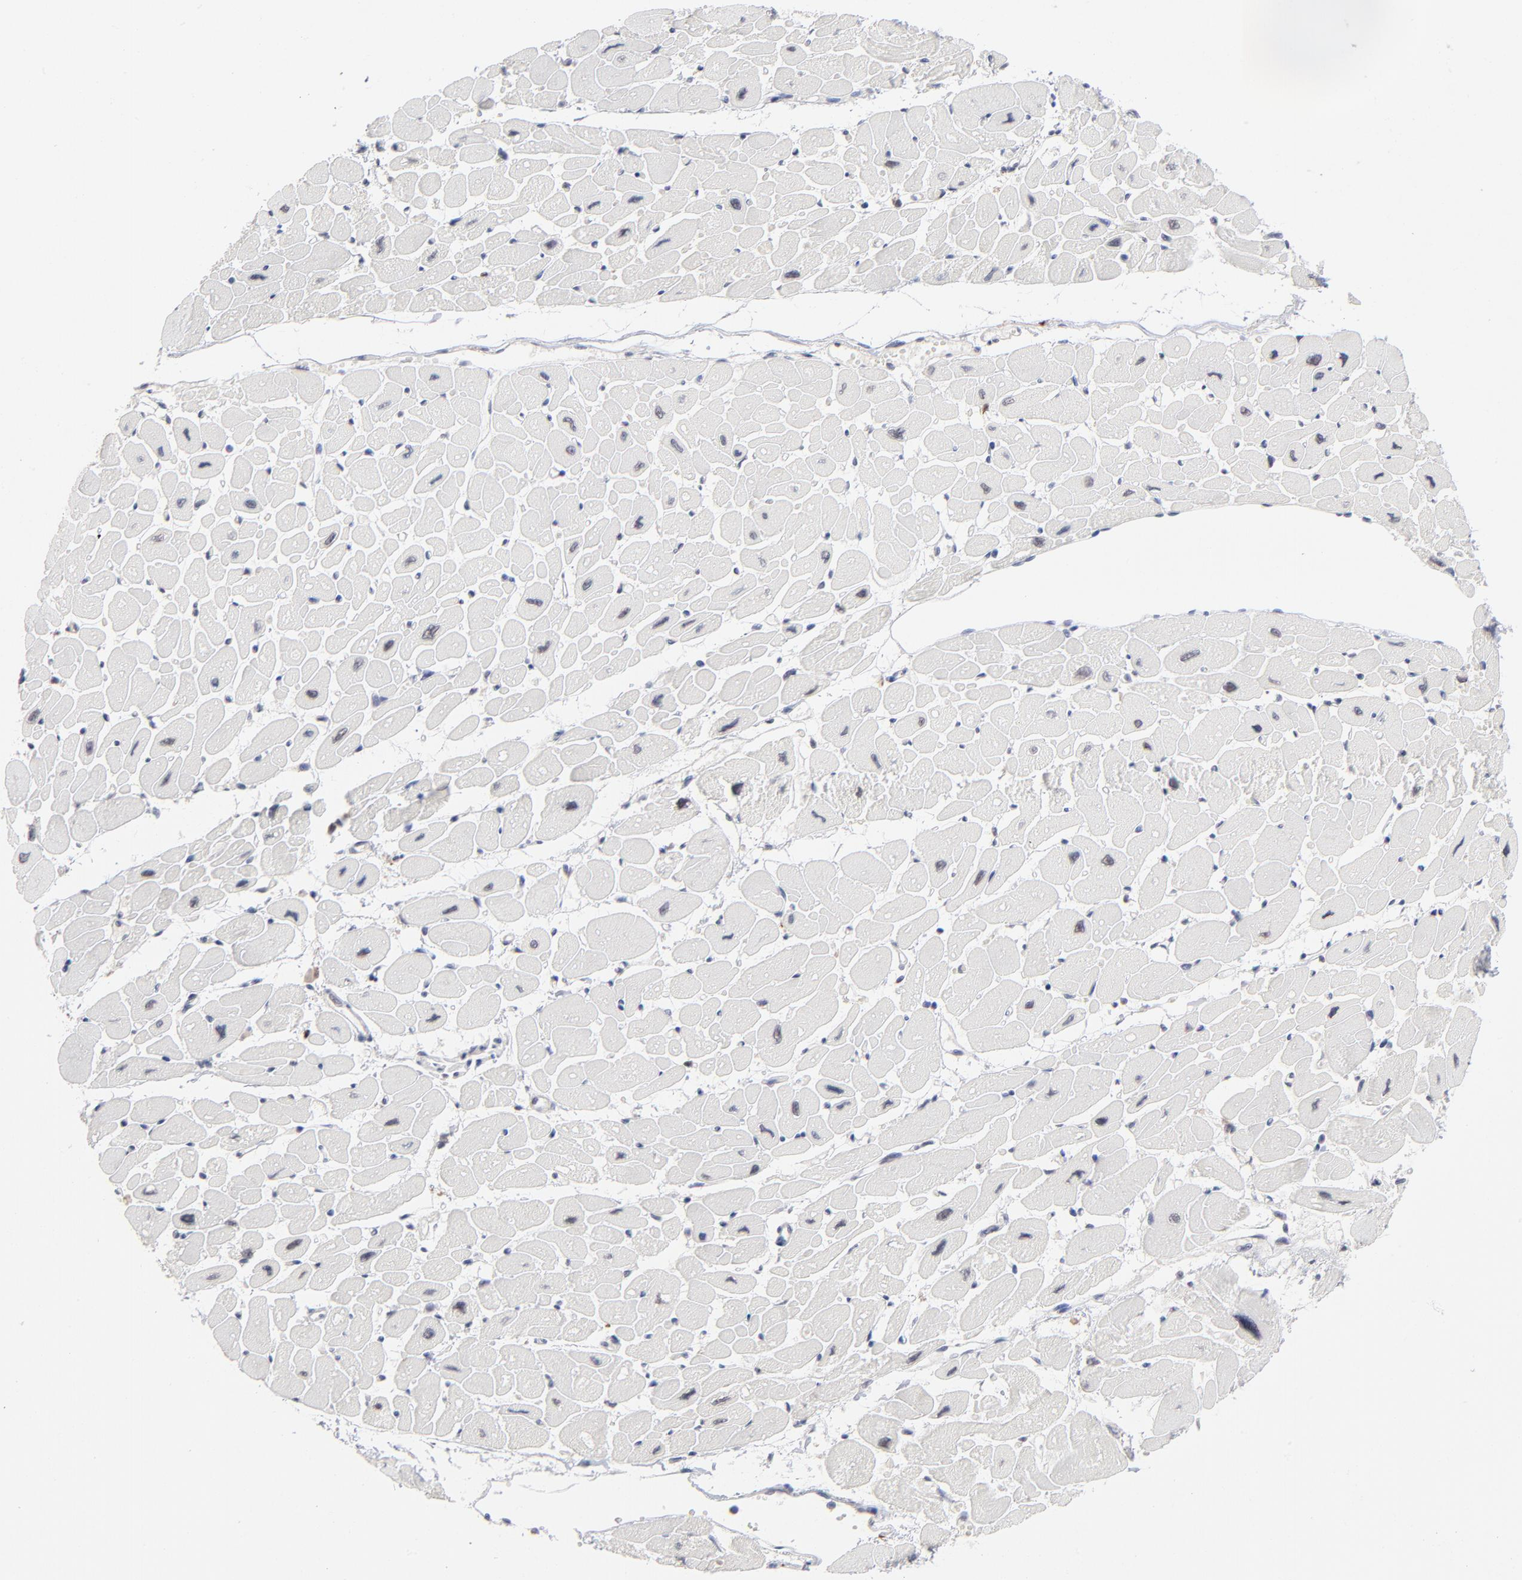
{"staining": {"intensity": "weak", "quantity": "25%-75%", "location": "nuclear"}, "tissue": "heart muscle", "cell_type": "Cardiomyocytes", "image_type": "normal", "snomed": [{"axis": "morphology", "description": "Normal tissue, NOS"}, {"axis": "topography", "description": "Heart"}], "caption": "DAB immunohistochemical staining of unremarkable heart muscle displays weak nuclear protein positivity in approximately 25%-75% of cardiomyocytes.", "gene": "MBIP", "patient": {"sex": "female", "age": 54}}